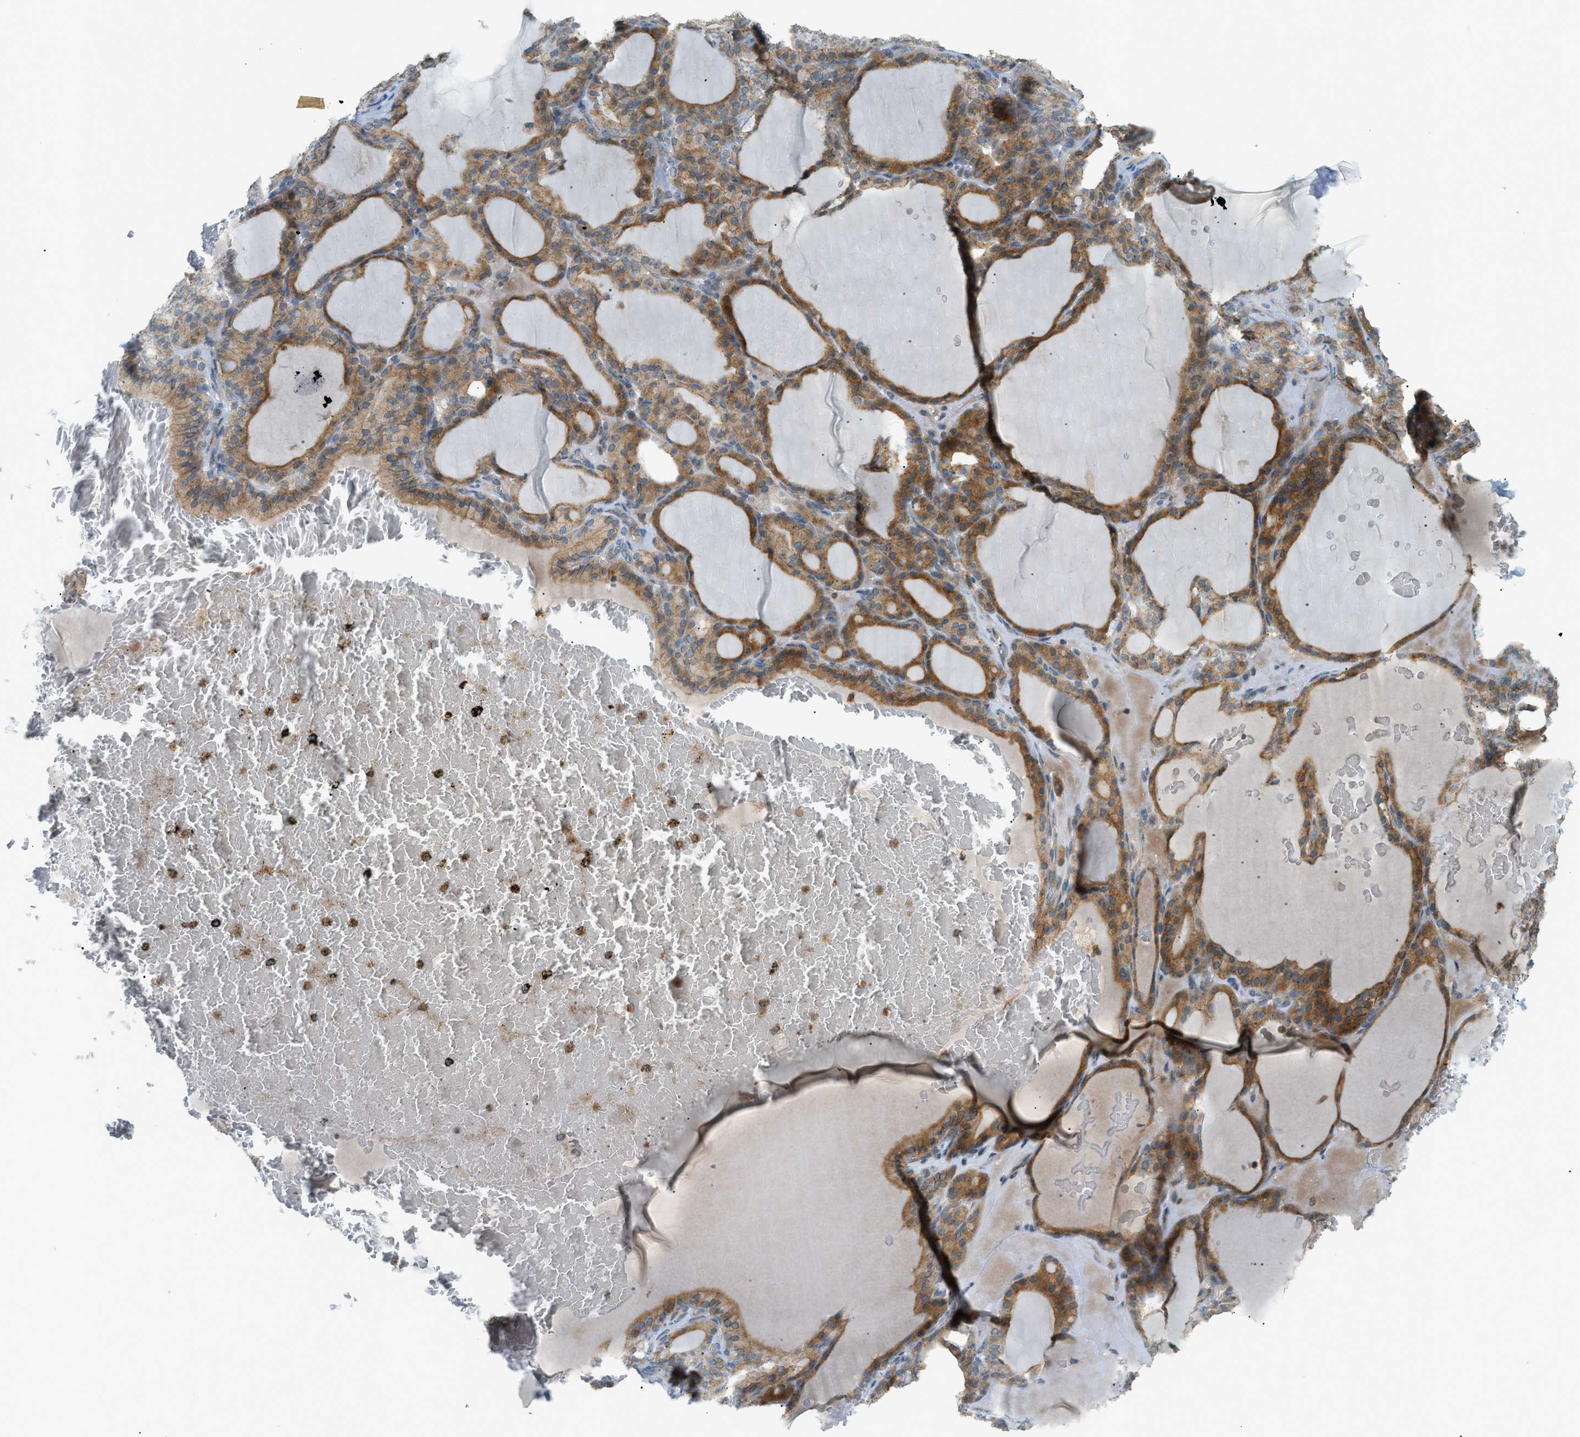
{"staining": {"intensity": "moderate", "quantity": ">75%", "location": "cytoplasmic/membranous"}, "tissue": "thyroid gland", "cell_type": "Glandular cells", "image_type": "normal", "snomed": [{"axis": "morphology", "description": "Normal tissue, NOS"}, {"axis": "topography", "description": "Thyroid gland"}], "caption": "This histopathology image shows immunohistochemistry staining of unremarkable human thyroid gland, with medium moderate cytoplasmic/membranous expression in about >75% of glandular cells.", "gene": "GRK6", "patient": {"sex": "female", "age": 28}}